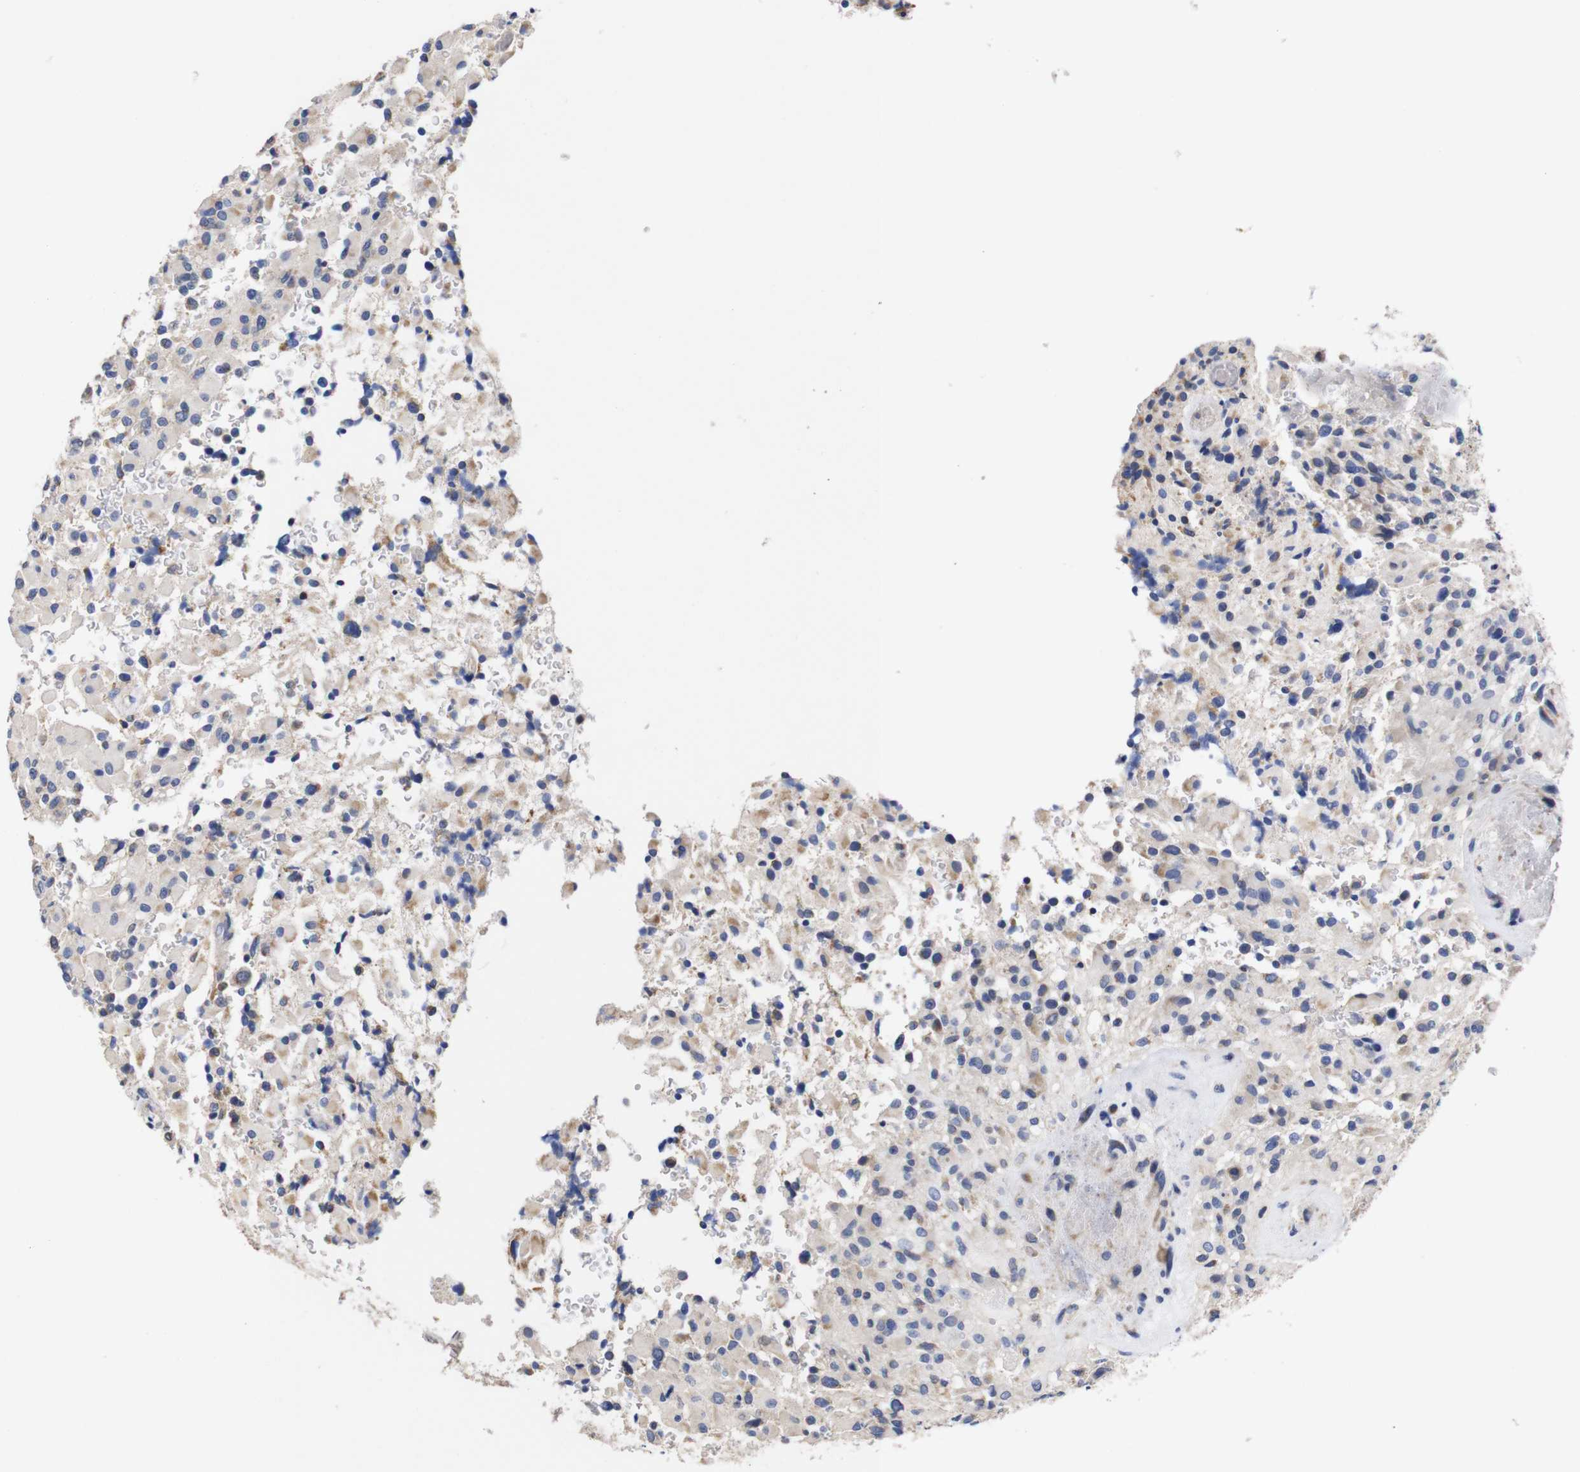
{"staining": {"intensity": "weak", "quantity": "<25%", "location": "cytoplasmic/membranous"}, "tissue": "glioma", "cell_type": "Tumor cells", "image_type": "cancer", "snomed": [{"axis": "morphology", "description": "Glioma, malignant, High grade"}, {"axis": "topography", "description": "Brain"}], "caption": "The immunohistochemistry histopathology image has no significant positivity in tumor cells of glioma tissue.", "gene": "OPN3", "patient": {"sex": "male", "age": 71}}